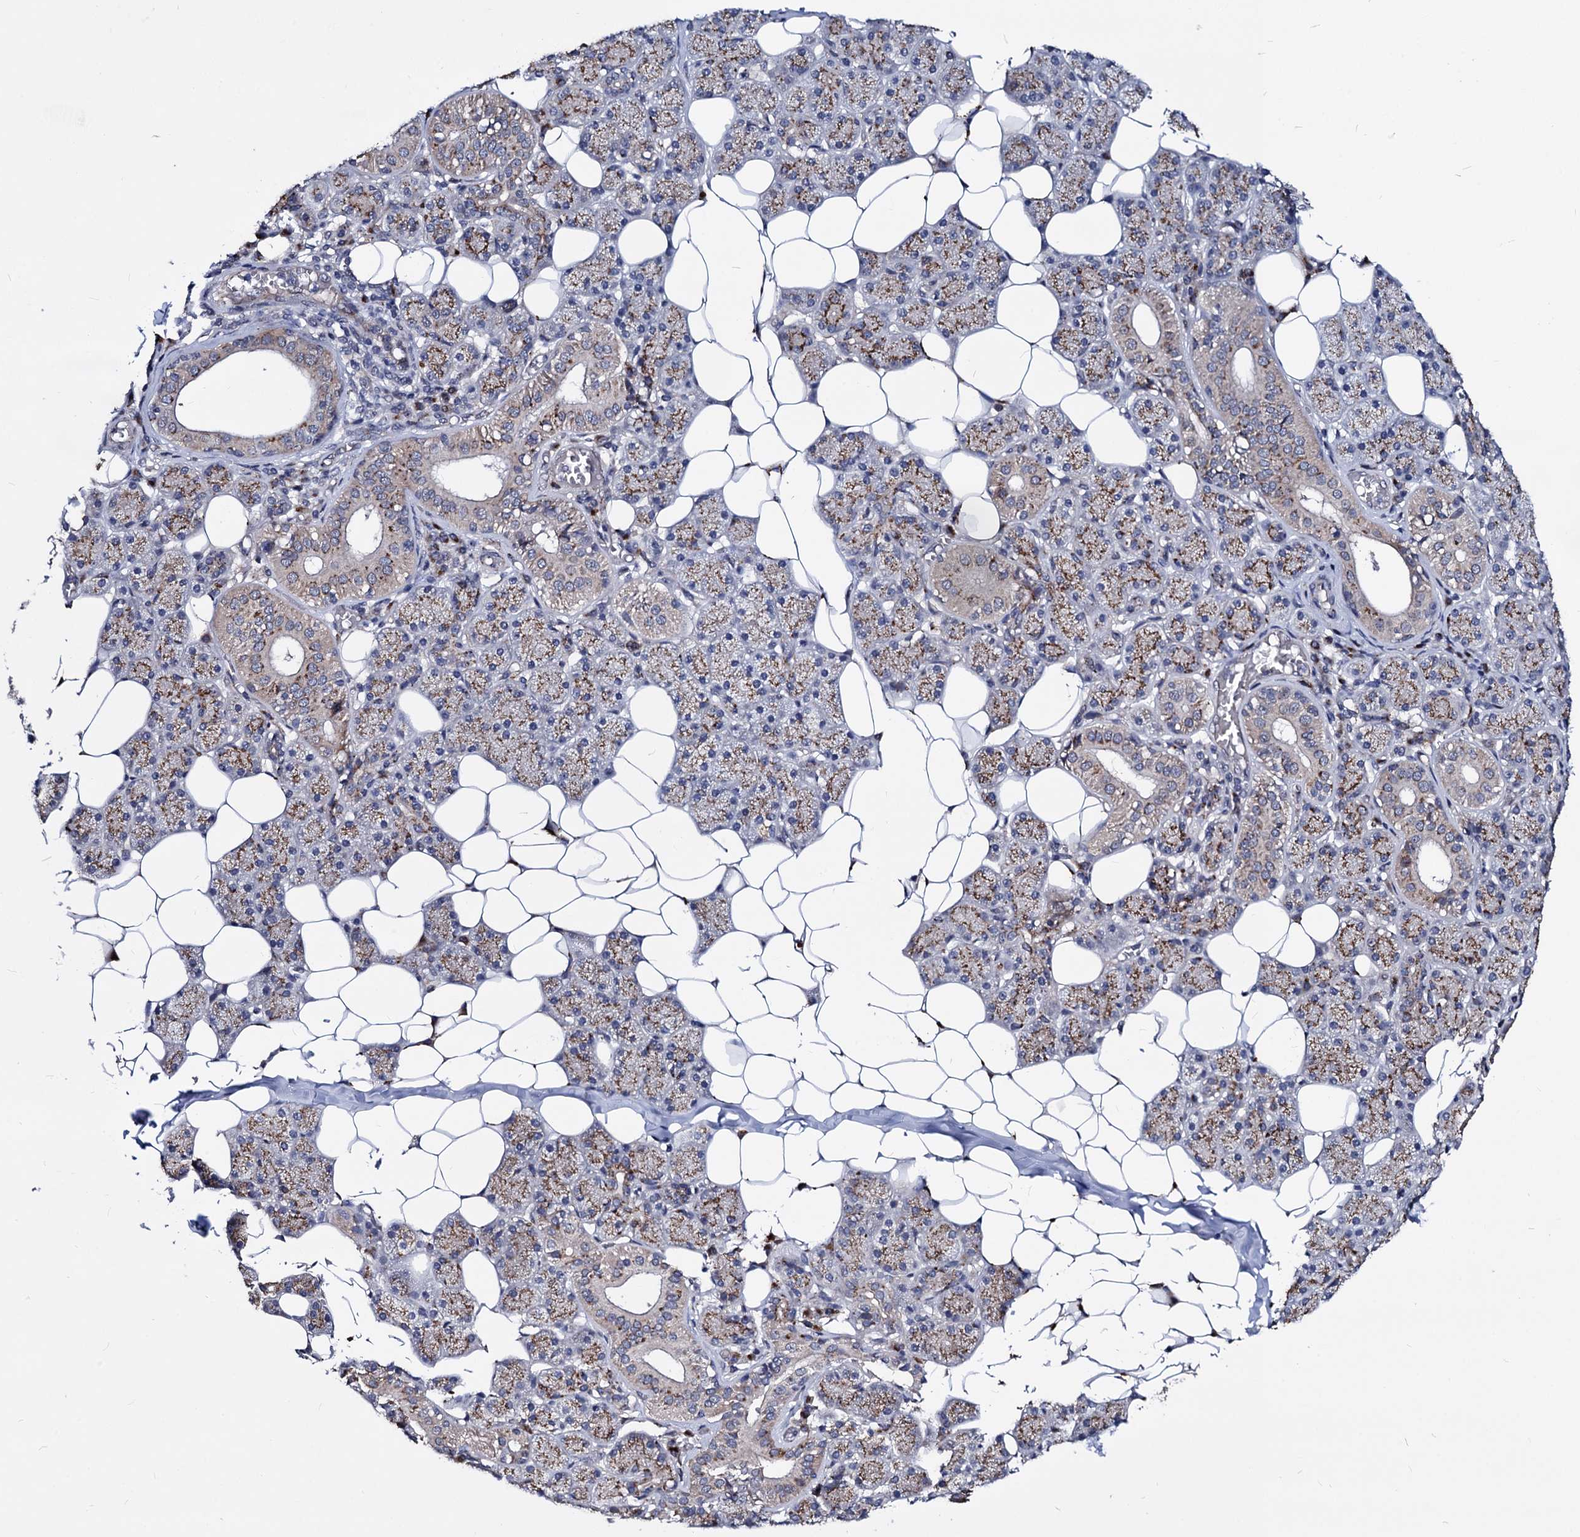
{"staining": {"intensity": "moderate", "quantity": ">75%", "location": "cytoplasmic/membranous"}, "tissue": "salivary gland", "cell_type": "Glandular cells", "image_type": "normal", "snomed": [{"axis": "morphology", "description": "Normal tissue, NOS"}, {"axis": "topography", "description": "Salivary gland"}], "caption": "The micrograph exhibits immunohistochemical staining of normal salivary gland. There is moderate cytoplasmic/membranous staining is present in approximately >75% of glandular cells.", "gene": "SMAGP", "patient": {"sex": "female", "age": 33}}